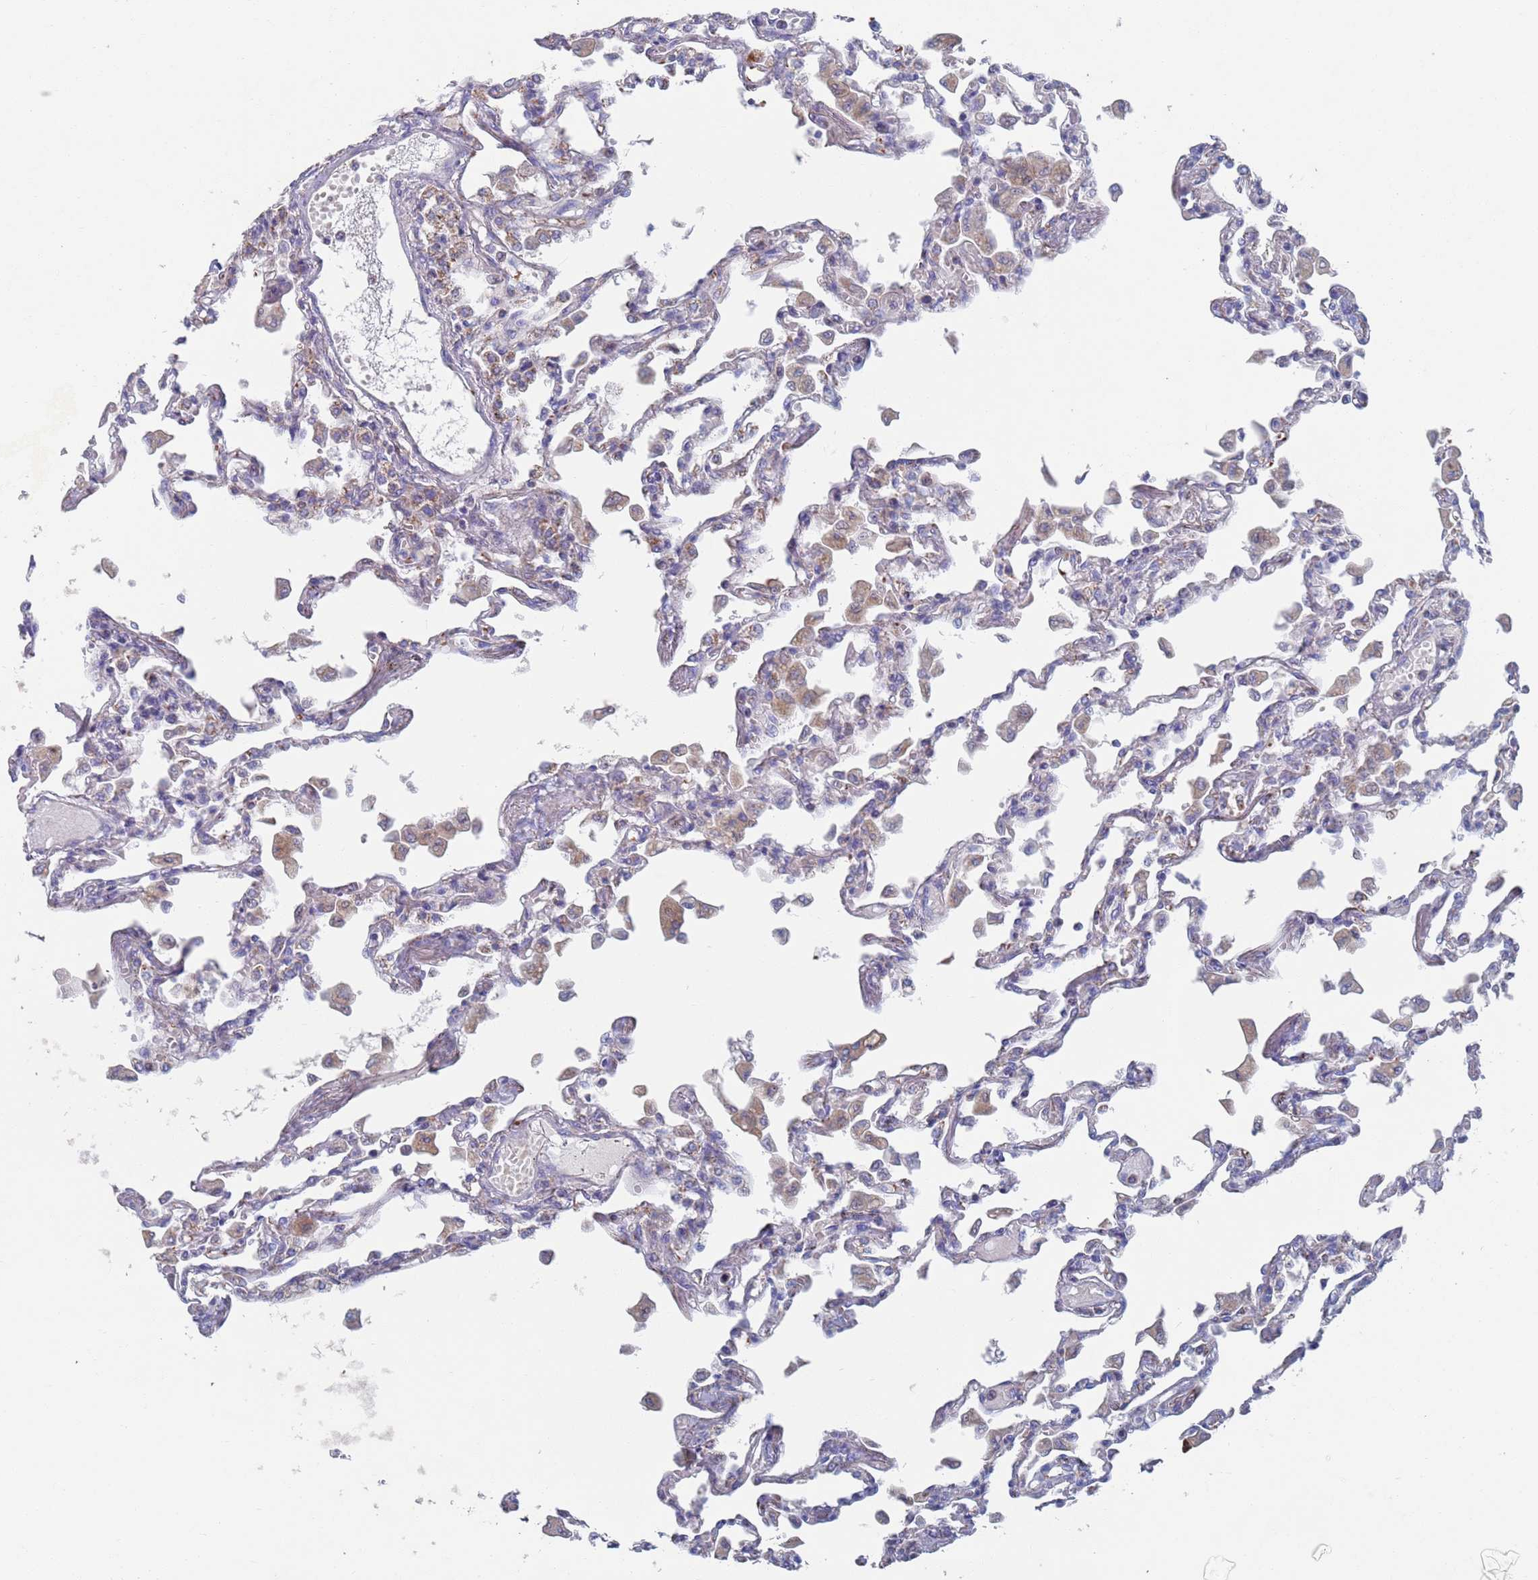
{"staining": {"intensity": "weak", "quantity": "25%-75%", "location": "cytoplasmic/membranous"}, "tissue": "lung", "cell_type": "Alveolar cells", "image_type": "normal", "snomed": [{"axis": "morphology", "description": "Normal tissue, NOS"}, {"axis": "topography", "description": "Bronchus"}, {"axis": "topography", "description": "Lung"}], "caption": "Lung stained with DAB (3,3'-diaminobenzidine) IHC demonstrates low levels of weak cytoplasmic/membranous expression in approximately 25%-75% of alveolar cells. (DAB IHC with brightfield microscopy, high magnification).", "gene": "MRPL22", "patient": {"sex": "female", "age": 49}}